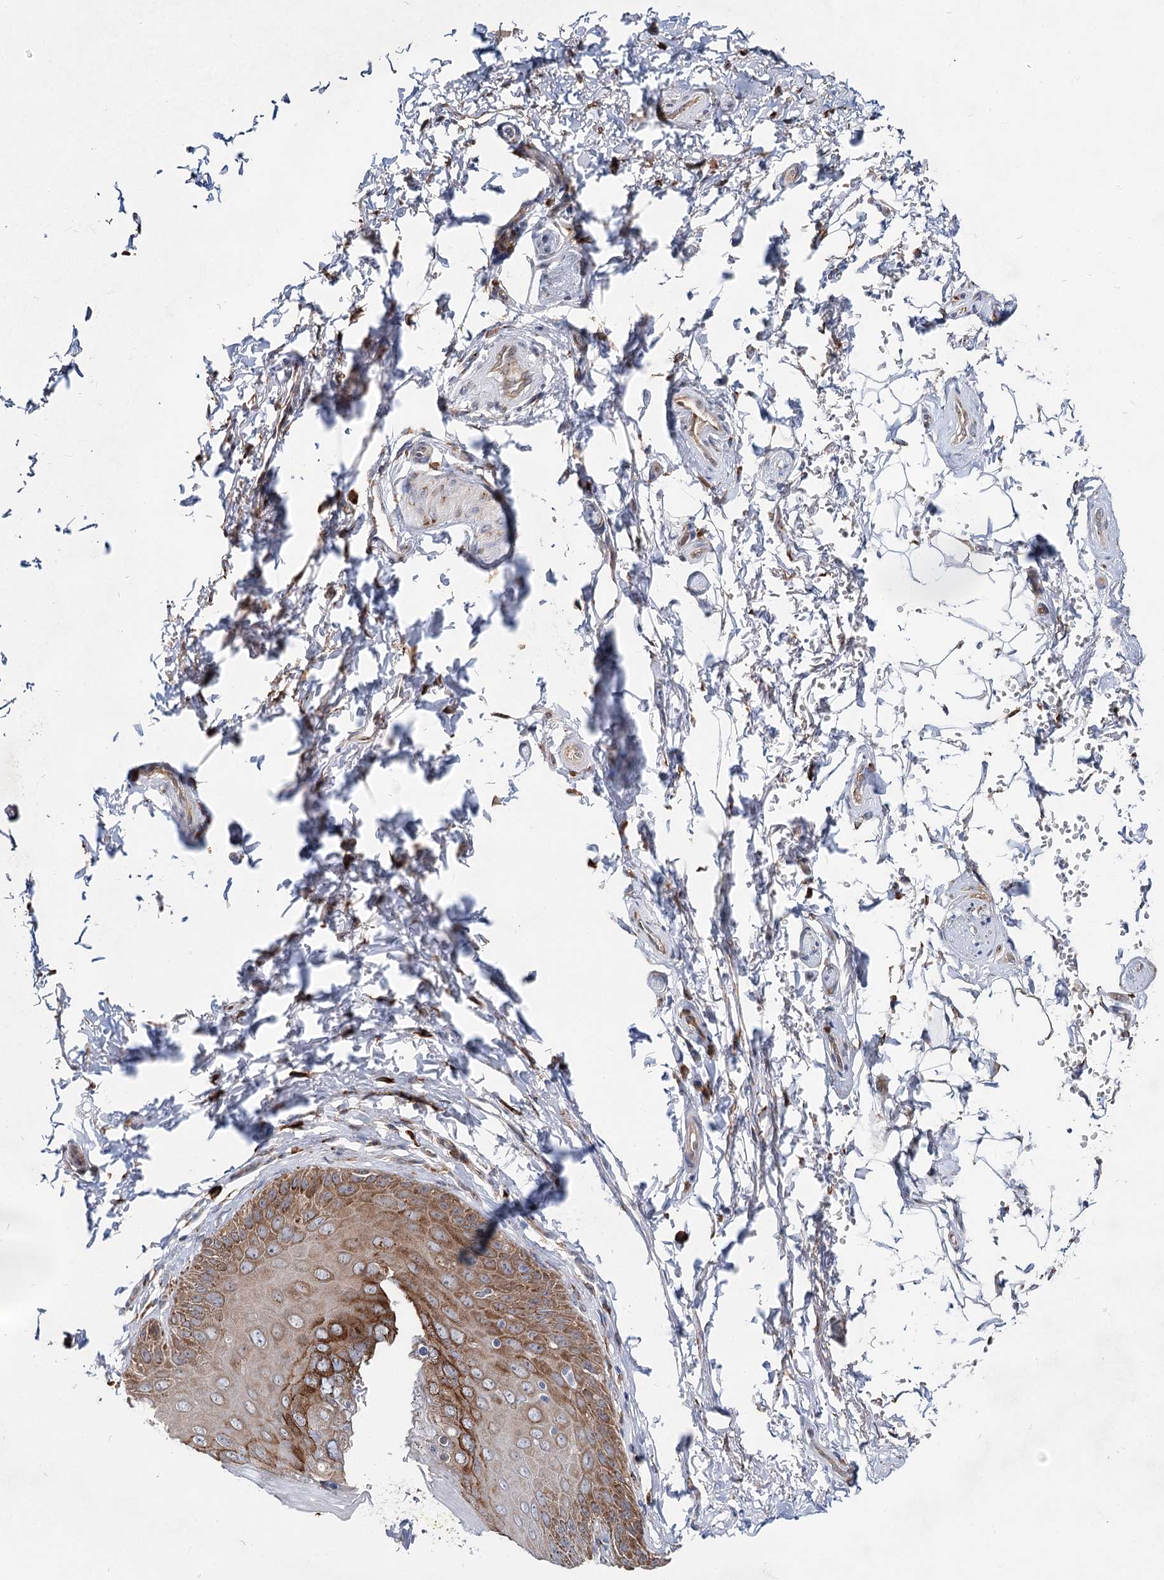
{"staining": {"intensity": "moderate", "quantity": ">75%", "location": "cytoplasmic/membranous"}, "tissue": "skin", "cell_type": "Epidermal cells", "image_type": "normal", "snomed": [{"axis": "morphology", "description": "Normal tissue, NOS"}, {"axis": "topography", "description": "Anal"}], "caption": "This micrograph demonstrates immunohistochemistry (IHC) staining of unremarkable skin, with medium moderate cytoplasmic/membranous positivity in approximately >75% of epidermal cells.", "gene": "SPART", "patient": {"sex": "male", "age": 44}}